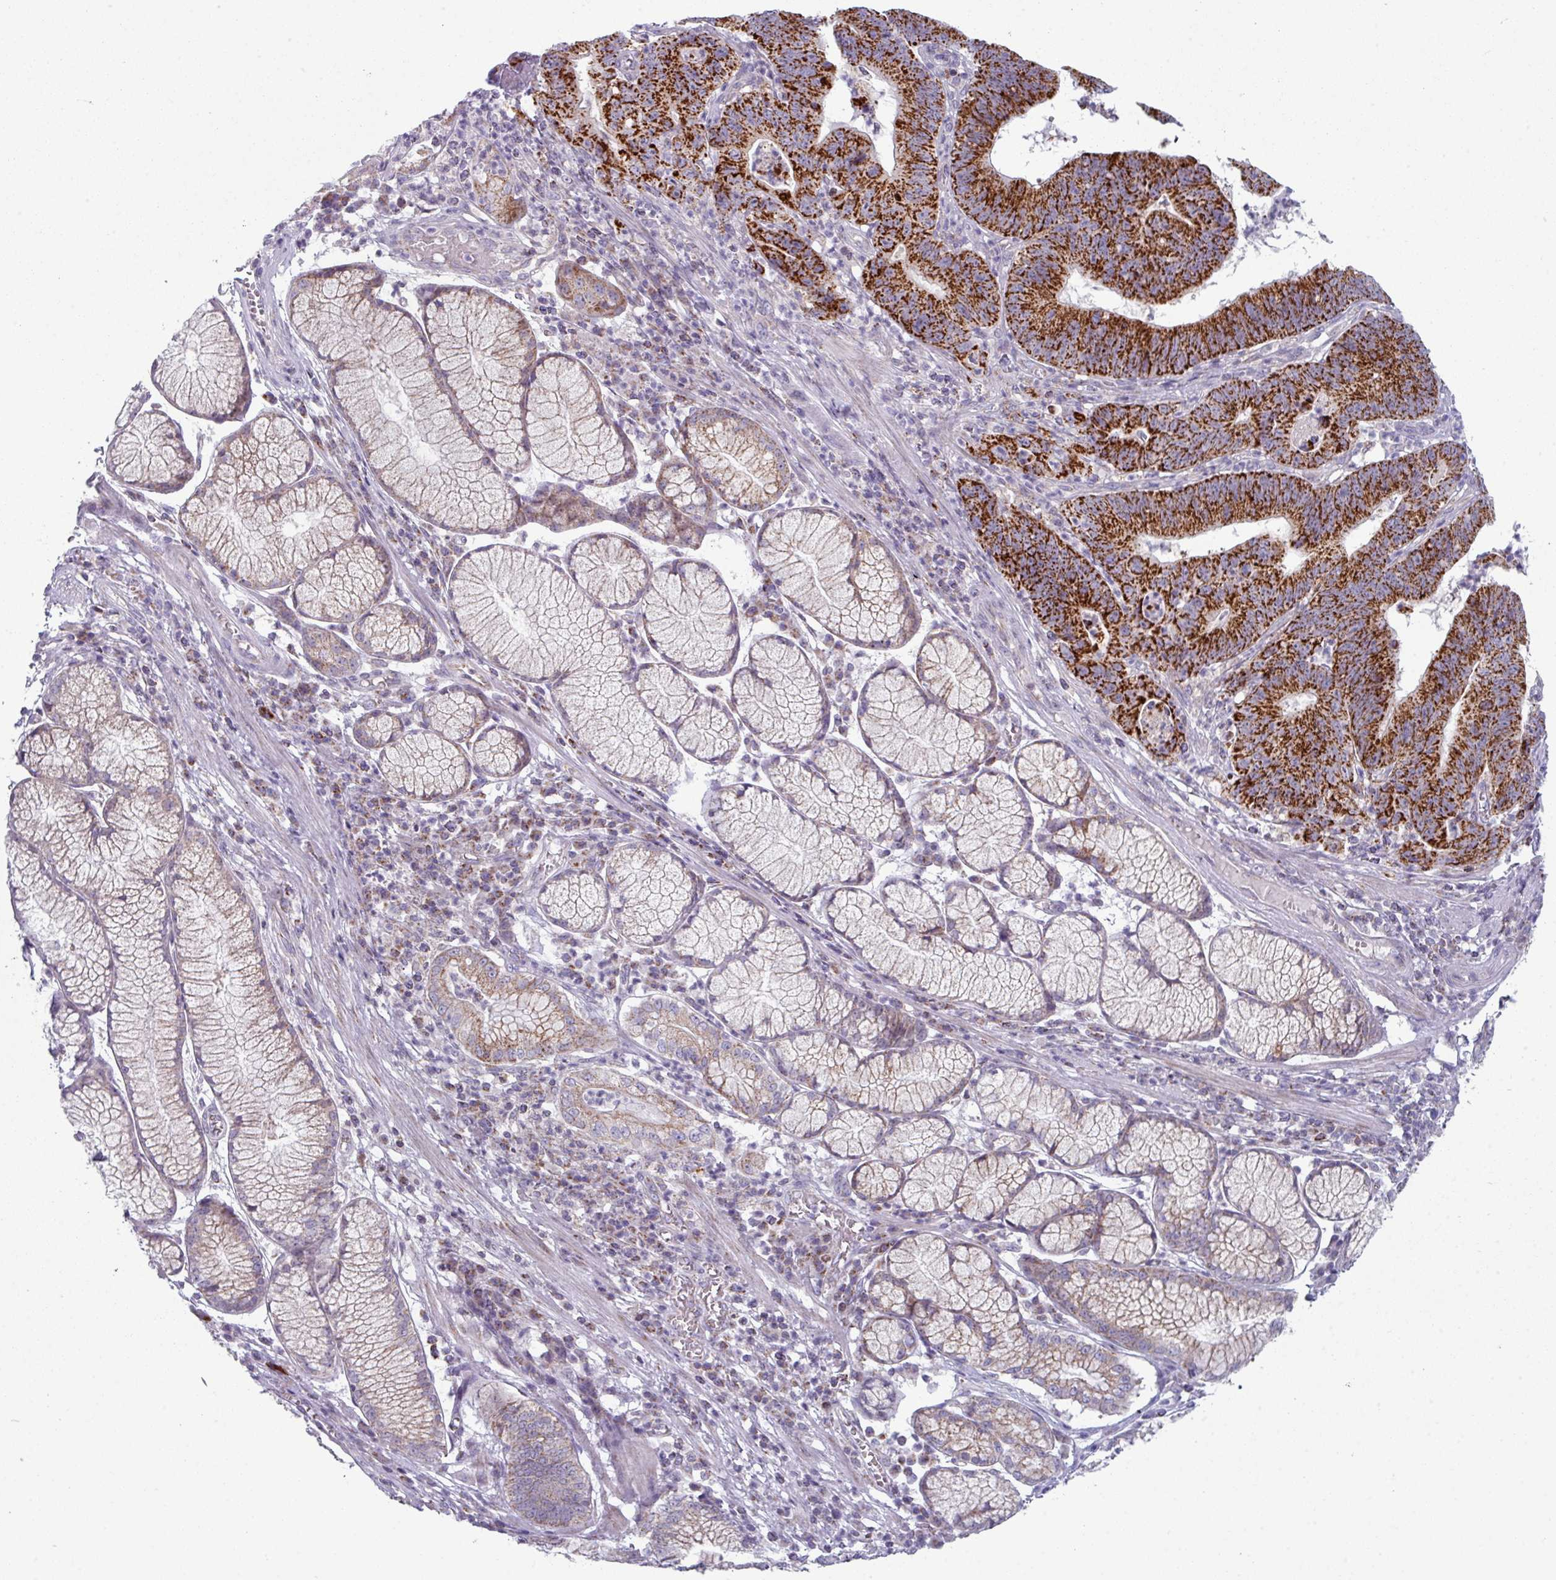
{"staining": {"intensity": "strong", "quantity": ">75%", "location": "cytoplasmic/membranous"}, "tissue": "stomach cancer", "cell_type": "Tumor cells", "image_type": "cancer", "snomed": [{"axis": "morphology", "description": "Adenocarcinoma, NOS"}, {"axis": "topography", "description": "Stomach"}], "caption": "Stomach cancer (adenocarcinoma) stained with DAB (3,3'-diaminobenzidine) immunohistochemistry (IHC) shows high levels of strong cytoplasmic/membranous expression in about >75% of tumor cells.", "gene": "ZNF615", "patient": {"sex": "male", "age": 59}}